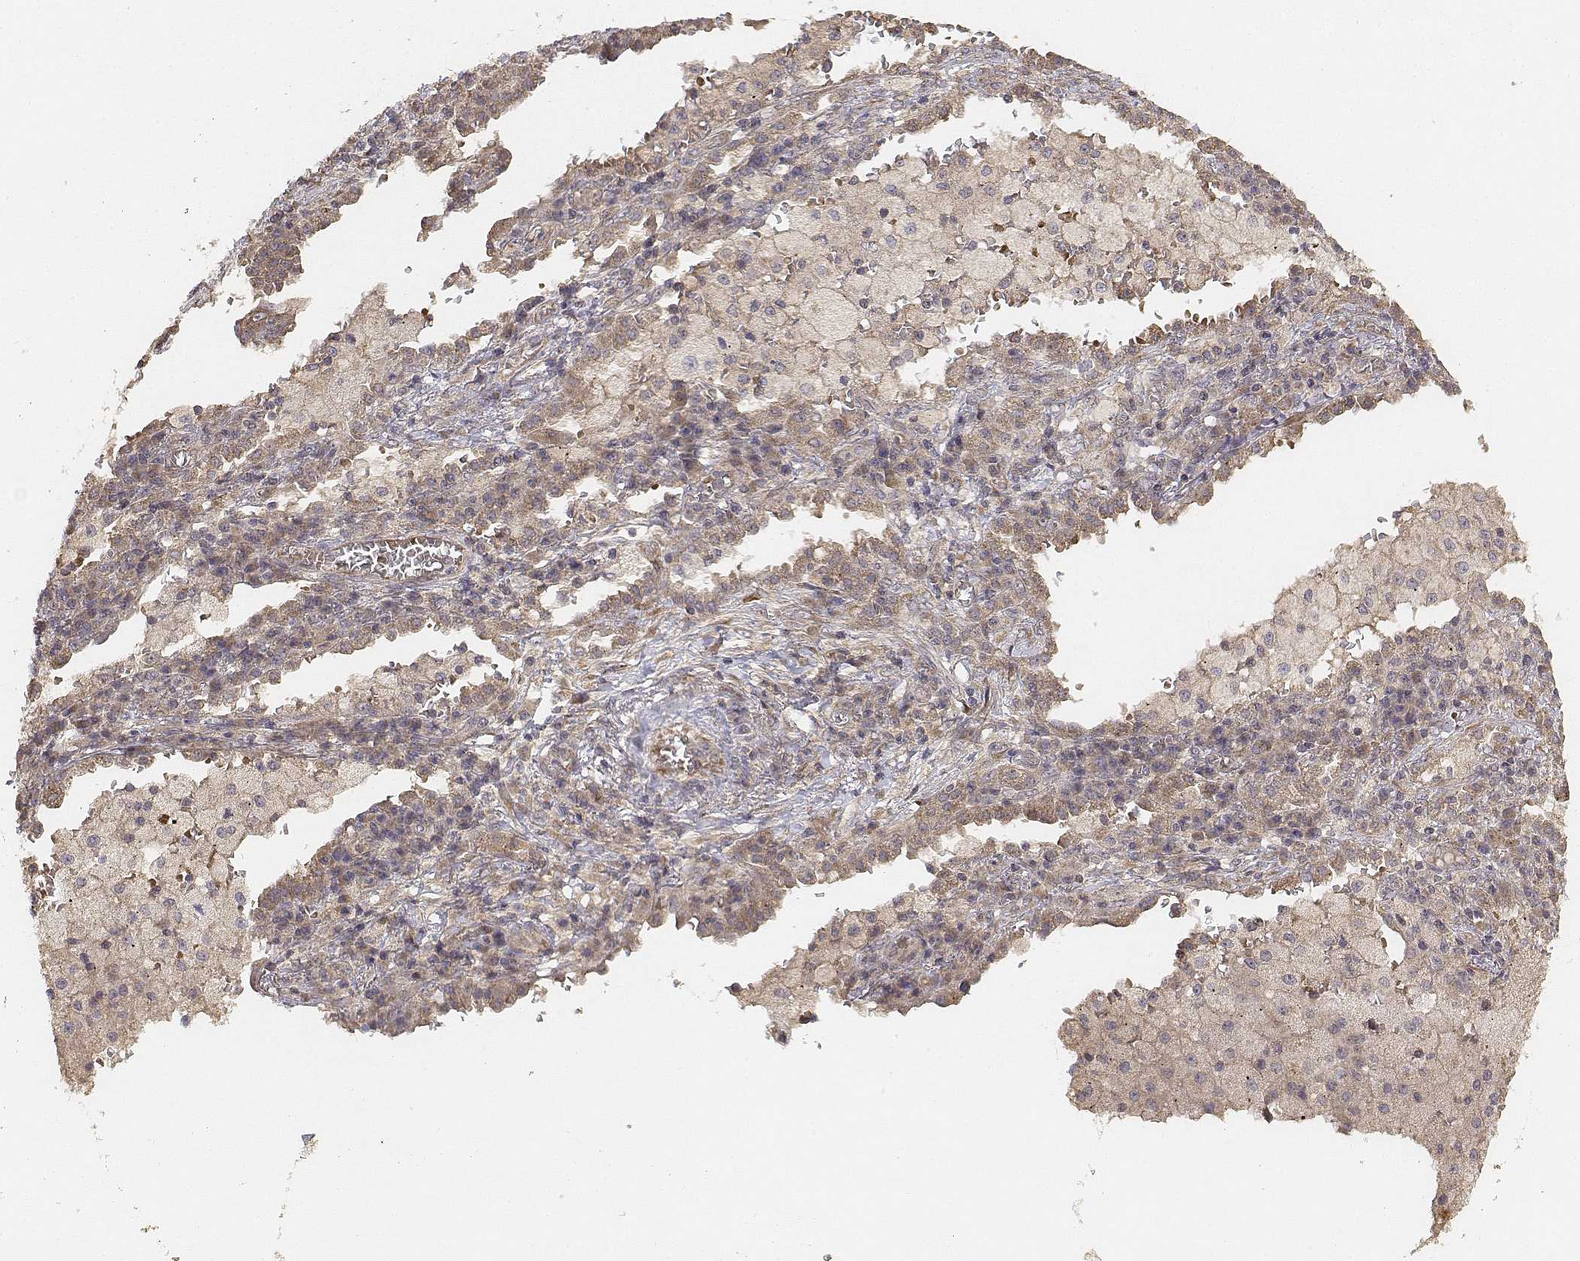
{"staining": {"intensity": "moderate", "quantity": "25%-75%", "location": "cytoplasmic/membranous"}, "tissue": "lung cancer", "cell_type": "Tumor cells", "image_type": "cancer", "snomed": [{"axis": "morphology", "description": "Adenocarcinoma, NOS"}, {"axis": "topography", "description": "Lung"}], "caption": "Protein expression analysis of human lung cancer (adenocarcinoma) reveals moderate cytoplasmic/membranous positivity in about 25%-75% of tumor cells. Nuclei are stained in blue.", "gene": "FBXO21", "patient": {"sex": "male", "age": 57}}